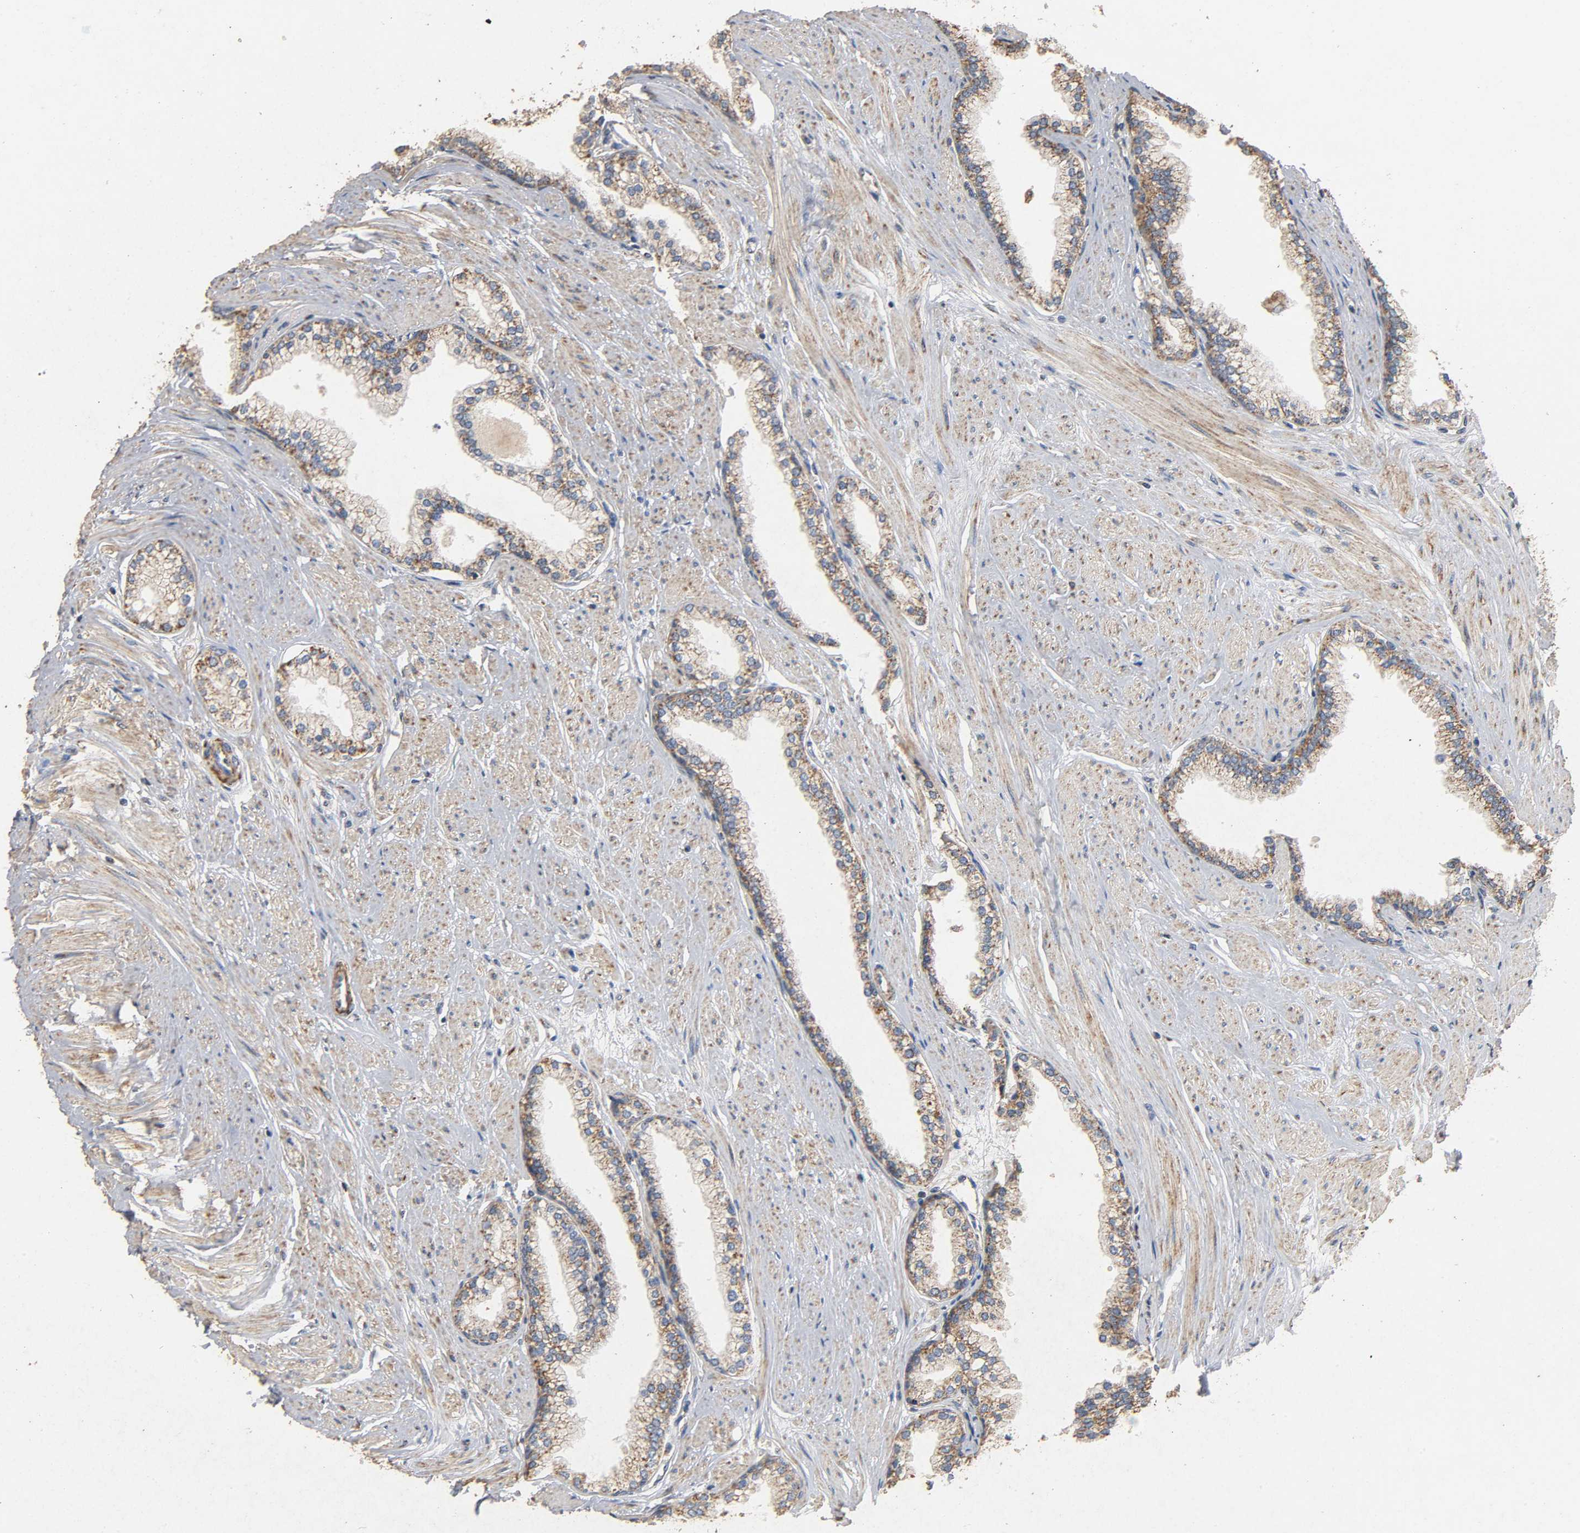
{"staining": {"intensity": "weak", "quantity": "<25%", "location": "cytoplasmic/membranous"}, "tissue": "prostate", "cell_type": "Glandular cells", "image_type": "normal", "snomed": [{"axis": "morphology", "description": "Normal tissue, NOS"}, {"axis": "topography", "description": "Prostate"}], "caption": "Immunohistochemical staining of benign prostate shows no significant staining in glandular cells.", "gene": "NDUFS3", "patient": {"sex": "male", "age": 64}}